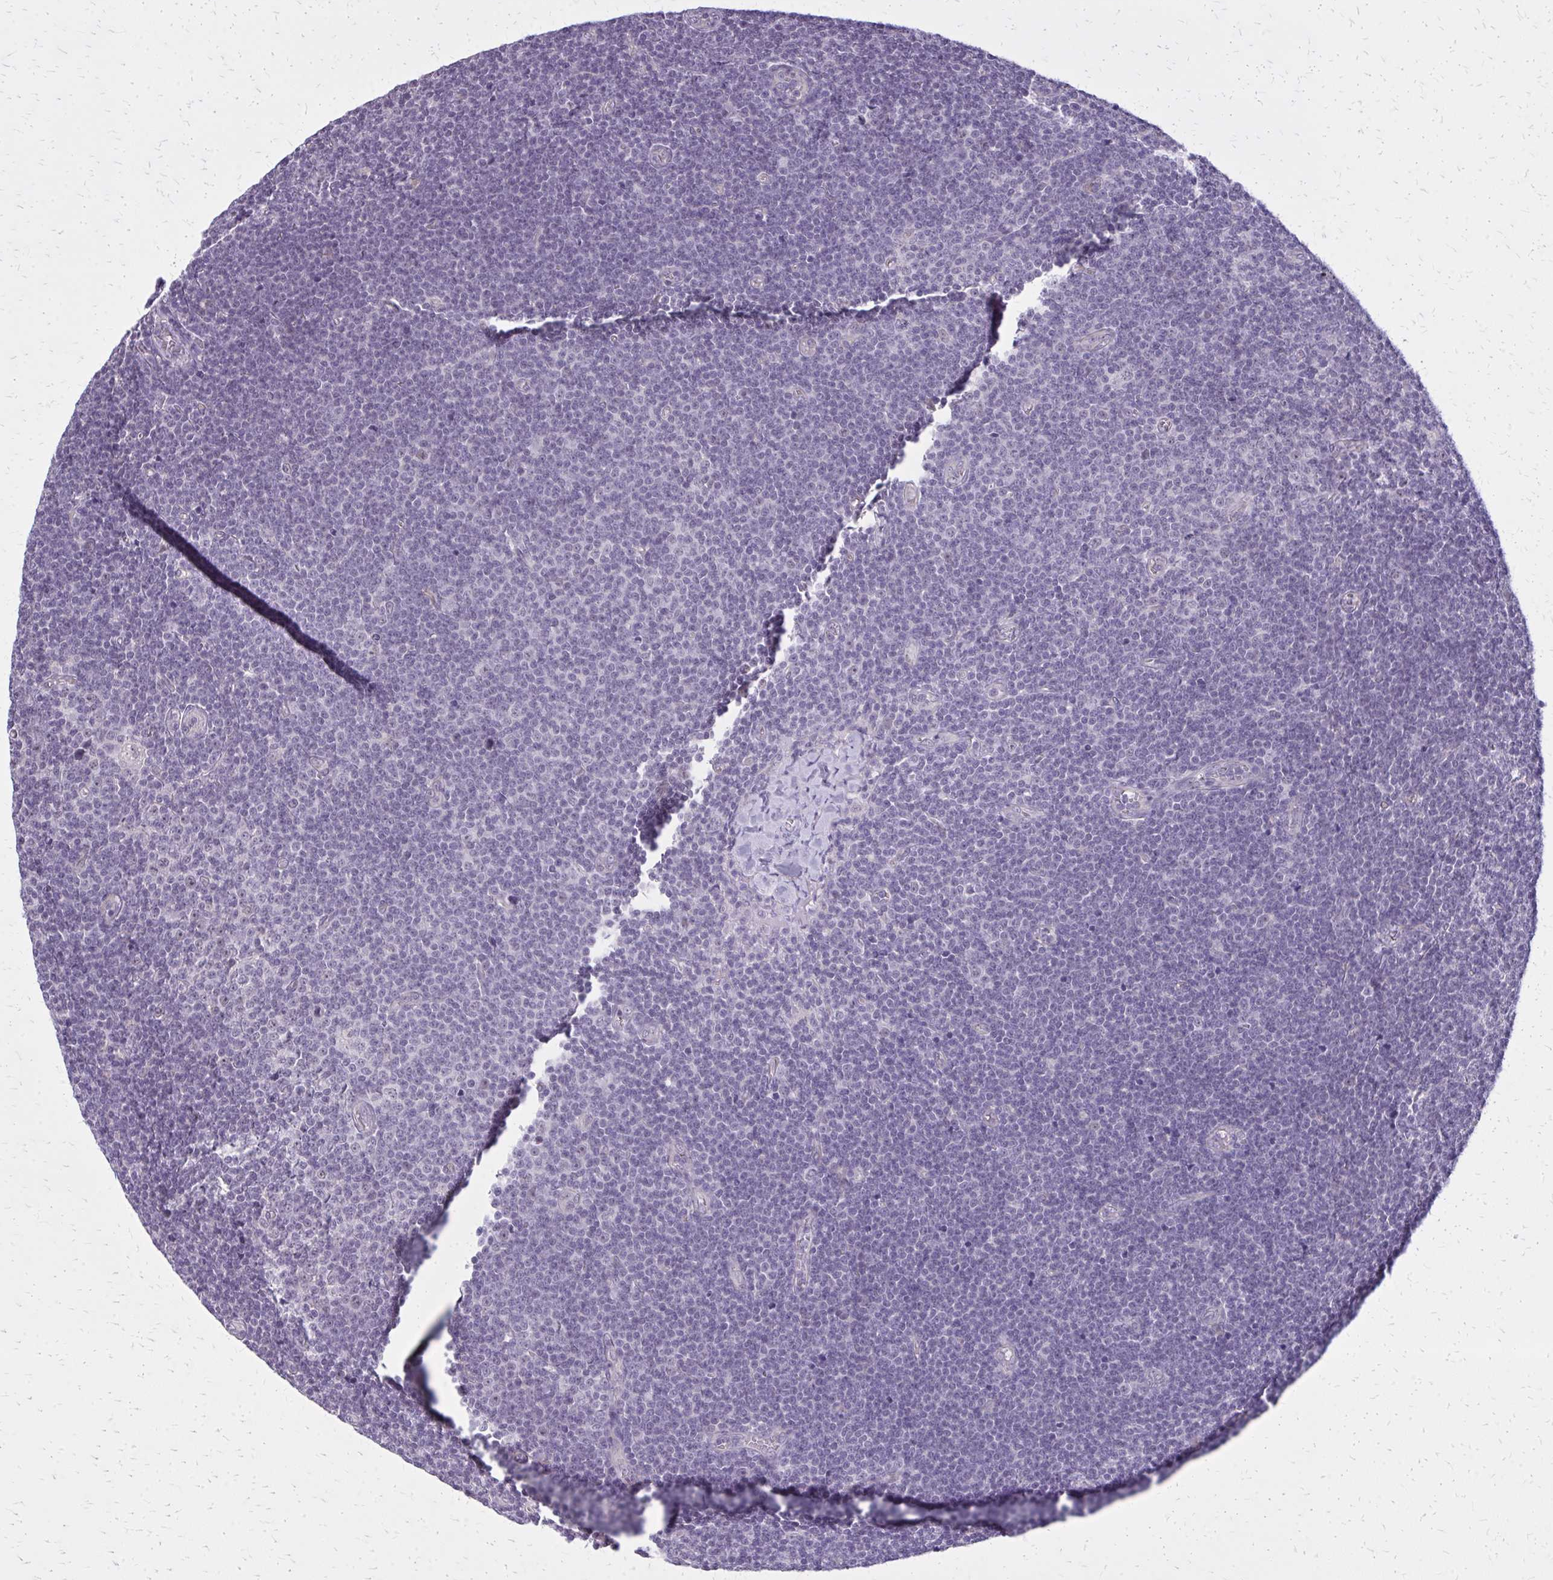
{"staining": {"intensity": "negative", "quantity": "none", "location": "none"}, "tissue": "lymphoma", "cell_type": "Tumor cells", "image_type": "cancer", "snomed": [{"axis": "morphology", "description": "Malignant lymphoma, non-Hodgkin's type, Low grade"}, {"axis": "topography", "description": "Lymph node"}], "caption": "The IHC histopathology image has no significant positivity in tumor cells of malignant lymphoma, non-Hodgkin's type (low-grade) tissue.", "gene": "PLCB1", "patient": {"sex": "male", "age": 48}}